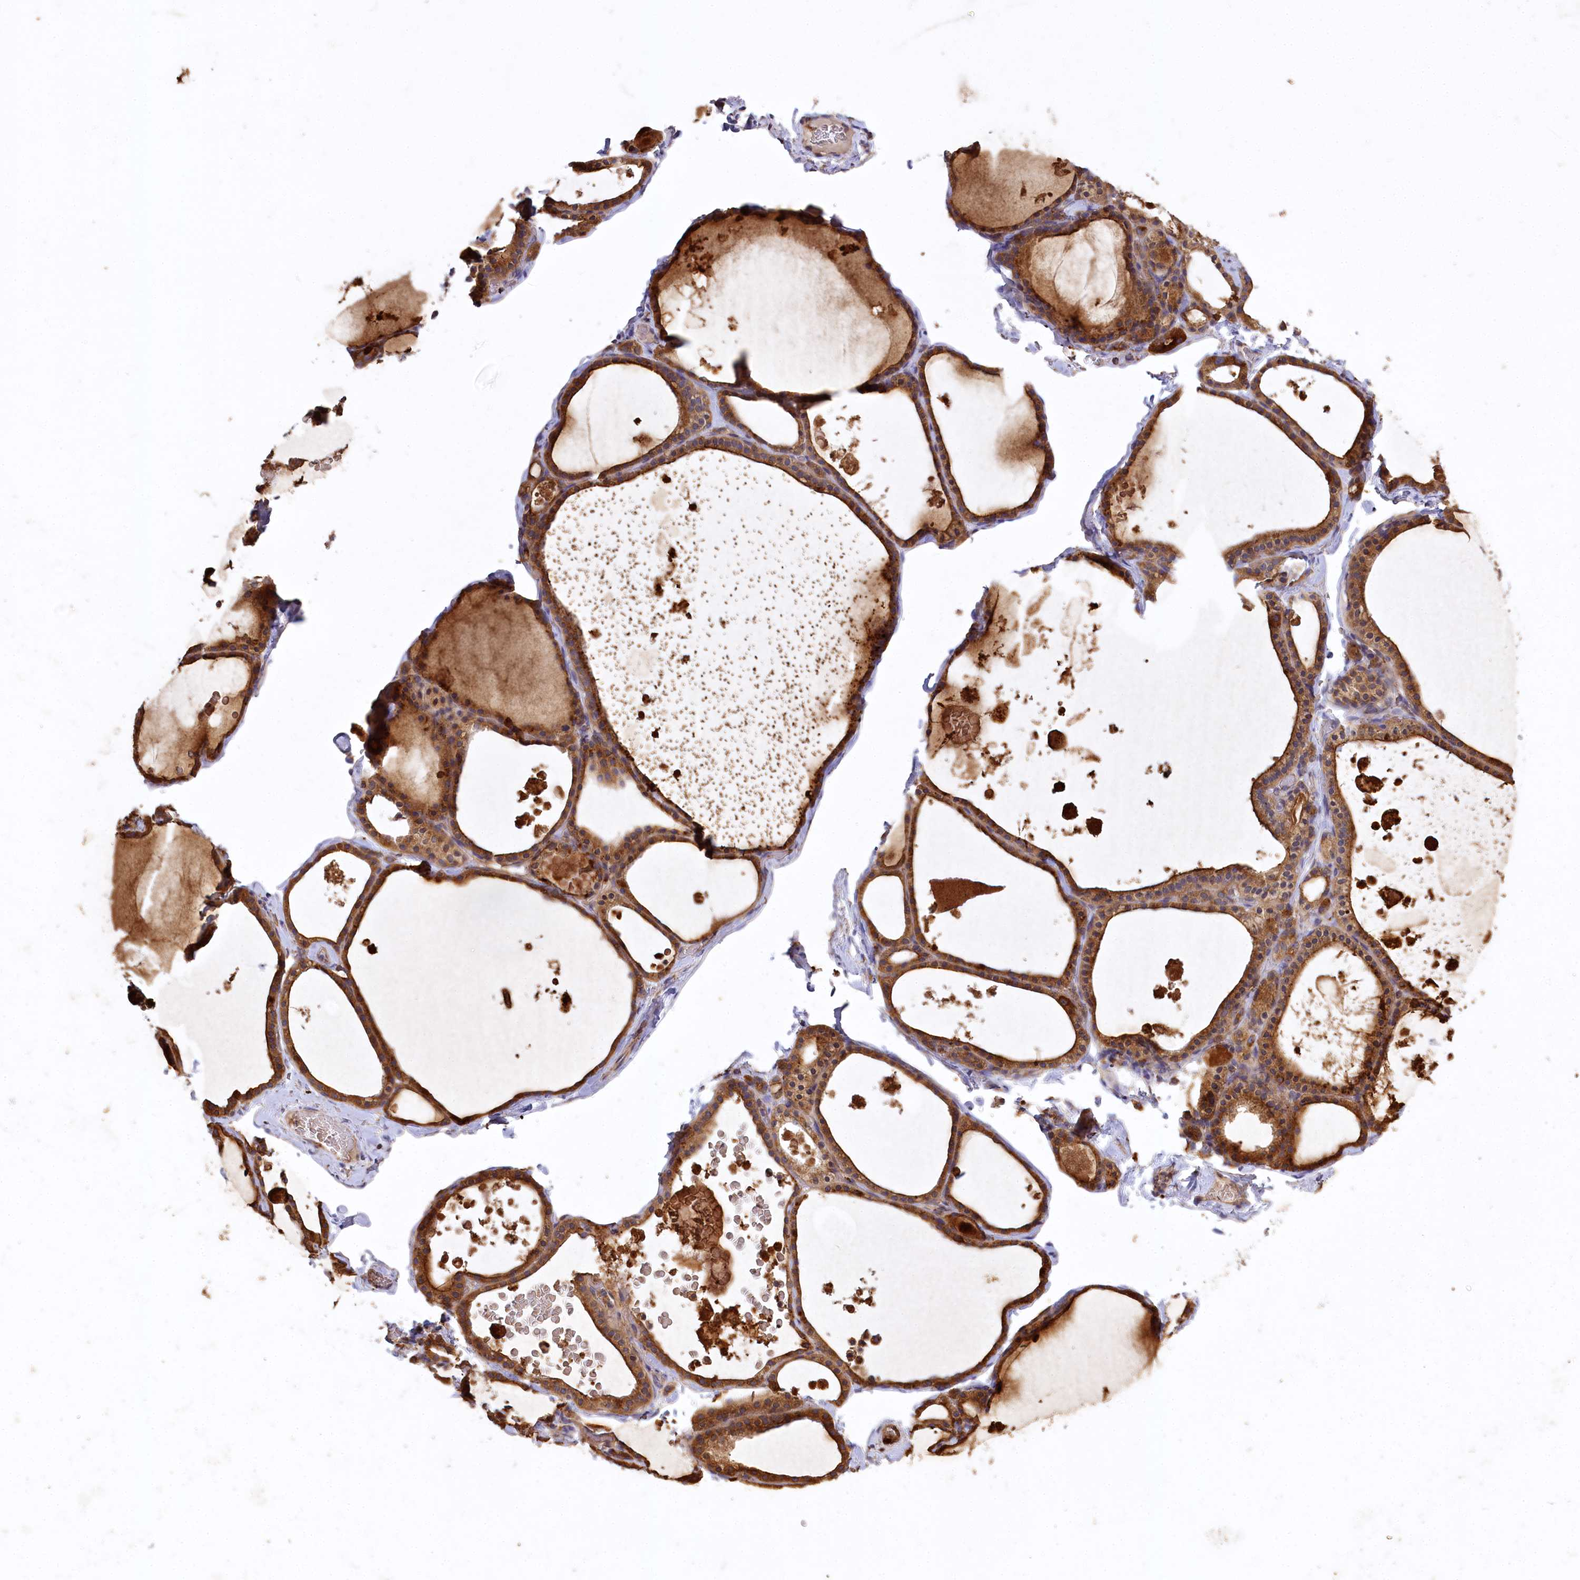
{"staining": {"intensity": "strong", "quantity": ">75%", "location": "cytoplasmic/membranous"}, "tissue": "thyroid gland", "cell_type": "Glandular cells", "image_type": "normal", "snomed": [{"axis": "morphology", "description": "Normal tissue, NOS"}, {"axis": "topography", "description": "Thyroid gland"}], "caption": "Brown immunohistochemical staining in benign human thyroid gland shows strong cytoplasmic/membranous staining in approximately >75% of glandular cells. The protein of interest is stained brown, and the nuclei are stained in blue (DAB IHC with brightfield microscopy, high magnification).", "gene": "CARD19", "patient": {"sex": "male", "age": 56}}